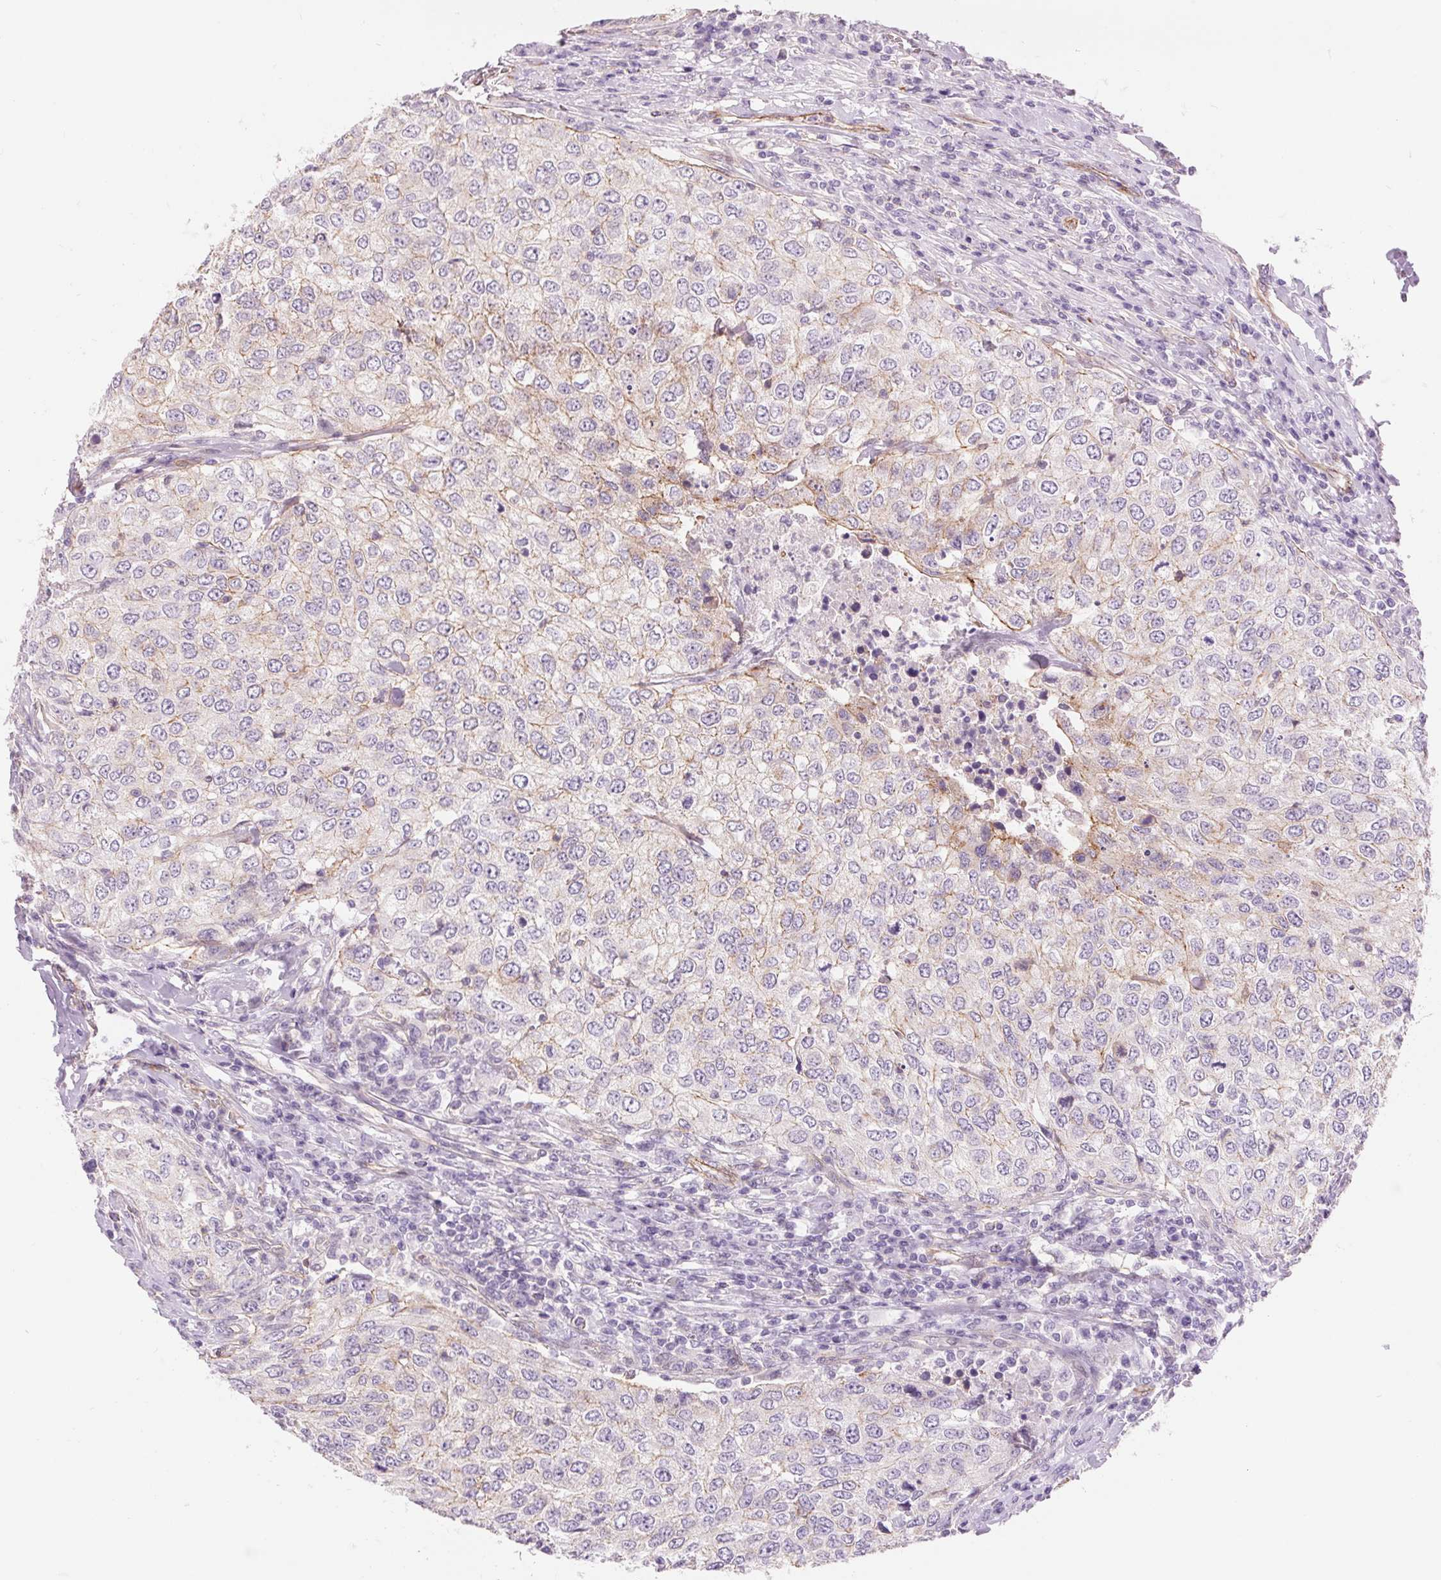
{"staining": {"intensity": "weak", "quantity": "<25%", "location": "cytoplasmic/membranous"}, "tissue": "urothelial cancer", "cell_type": "Tumor cells", "image_type": "cancer", "snomed": [{"axis": "morphology", "description": "Urothelial carcinoma, High grade"}, {"axis": "topography", "description": "Urinary bladder"}], "caption": "High magnification brightfield microscopy of urothelial cancer stained with DAB (brown) and counterstained with hematoxylin (blue): tumor cells show no significant expression.", "gene": "DIXDC1", "patient": {"sex": "female", "age": 78}}